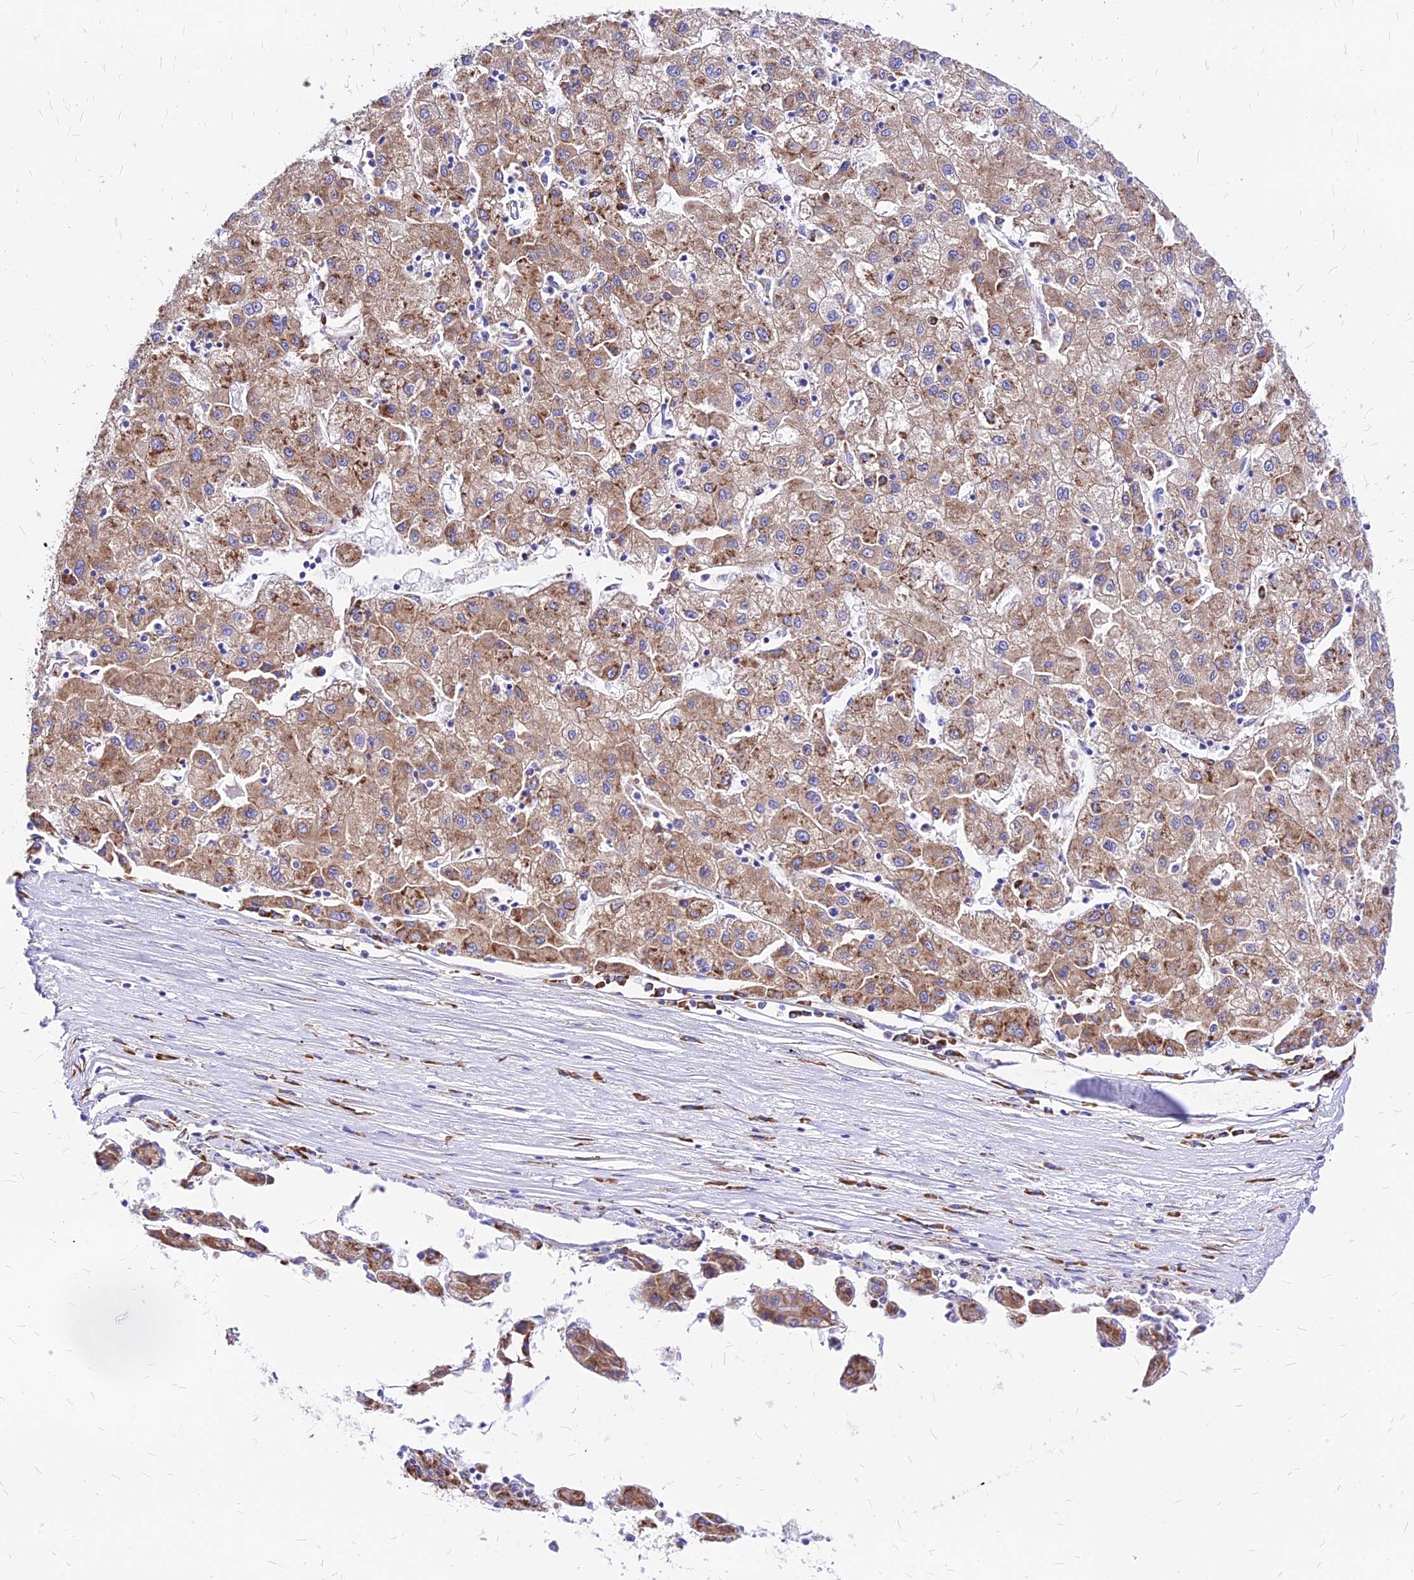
{"staining": {"intensity": "moderate", "quantity": ">75%", "location": "cytoplasmic/membranous"}, "tissue": "liver cancer", "cell_type": "Tumor cells", "image_type": "cancer", "snomed": [{"axis": "morphology", "description": "Carcinoma, Hepatocellular, NOS"}, {"axis": "topography", "description": "Liver"}], "caption": "Tumor cells display medium levels of moderate cytoplasmic/membranous staining in approximately >75% of cells in liver cancer.", "gene": "RPL19", "patient": {"sex": "male", "age": 72}}